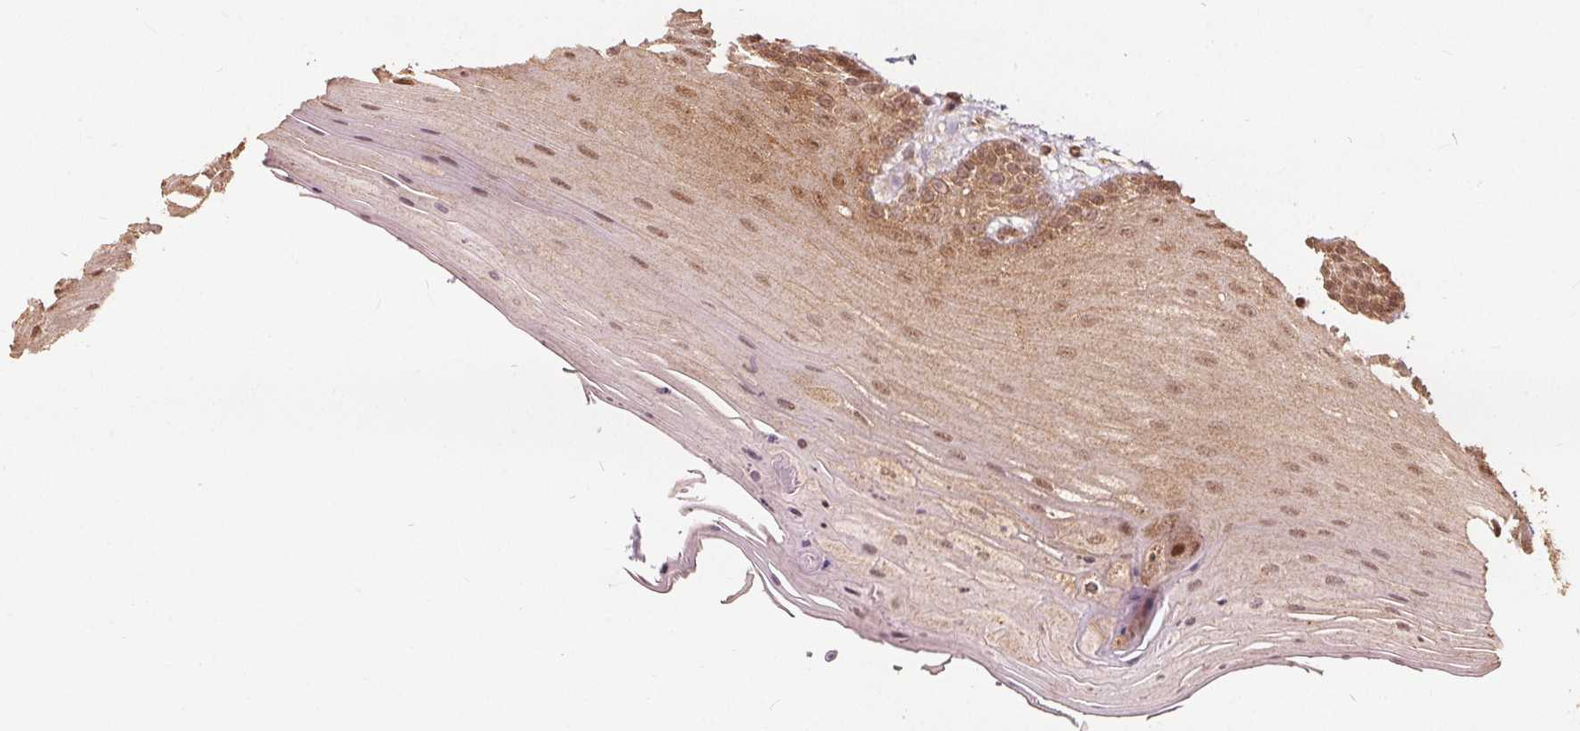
{"staining": {"intensity": "moderate", "quantity": ">75%", "location": "cytoplasmic/membranous,nuclear"}, "tissue": "oral mucosa", "cell_type": "Squamous epithelial cells", "image_type": "normal", "snomed": [{"axis": "morphology", "description": "Normal tissue, NOS"}, {"axis": "morphology", "description": "Squamous cell carcinoma, NOS"}, {"axis": "topography", "description": "Oral tissue"}, {"axis": "topography", "description": "Tounge, NOS"}, {"axis": "topography", "description": "Head-Neck"}], "caption": "Protein expression analysis of benign oral mucosa displays moderate cytoplasmic/membranous,nuclear positivity in approximately >75% of squamous epithelial cells. The protein is stained brown, and the nuclei are stained in blue (DAB (3,3'-diaminobenzidine) IHC with brightfield microscopy, high magnification).", "gene": "PPP1CB", "patient": {"sex": "male", "age": 62}}